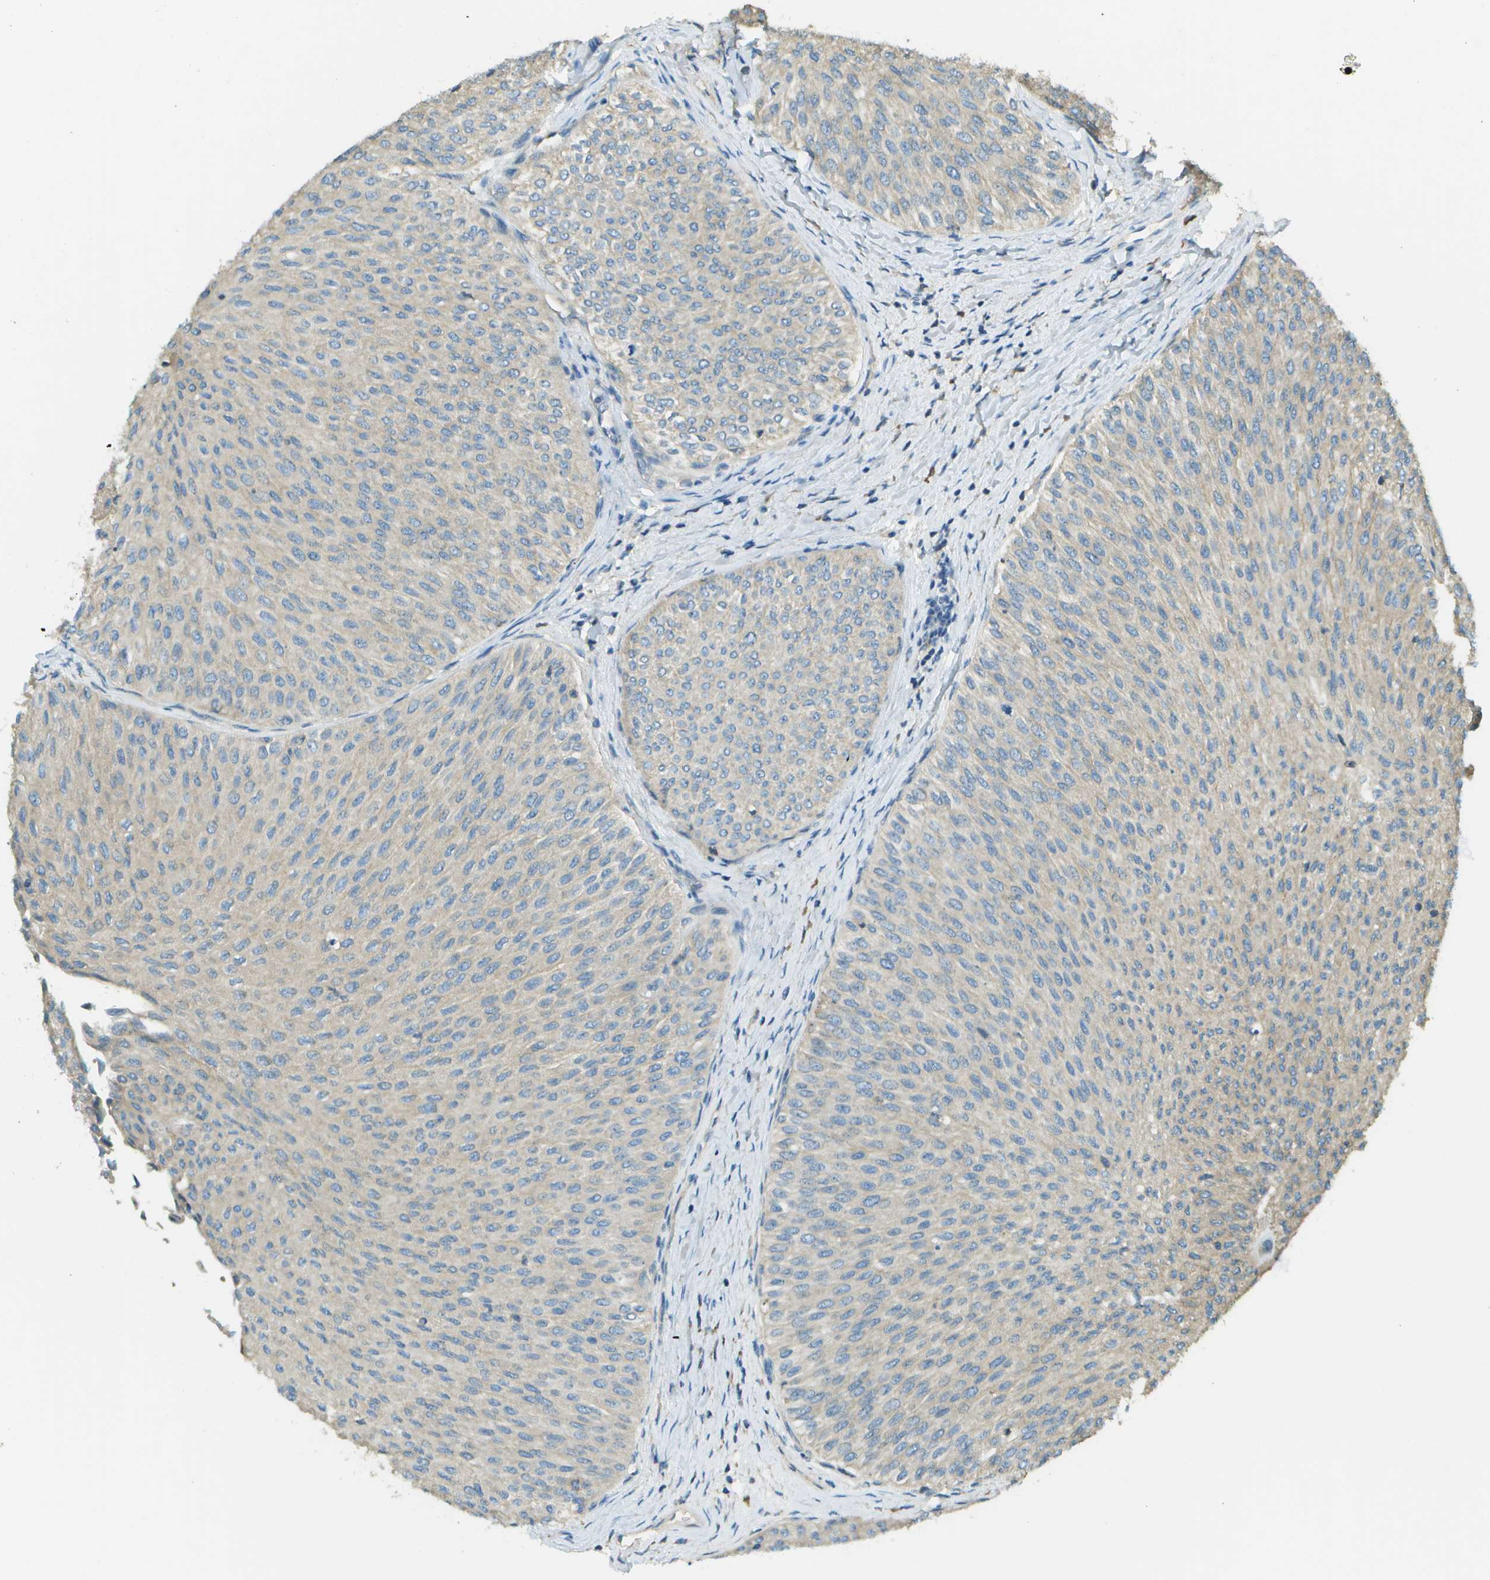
{"staining": {"intensity": "weak", "quantity": "<25%", "location": "cytoplasmic/membranous"}, "tissue": "urothelial cancer", "cell_type": "Tumor cells", "image_type": "cancer", "snomed": [{"axis": "morphology", "description": "Urothelial carcinoma, Low grade"}, {"axis": "topography", "description": "Urinary bladder"}], "caption": "Tumor cells show no significant protein staining in urothelial carcinoma (low-grade).", "gene": "DNAJB11", "patient": {"sex": "male", "age": 78}}